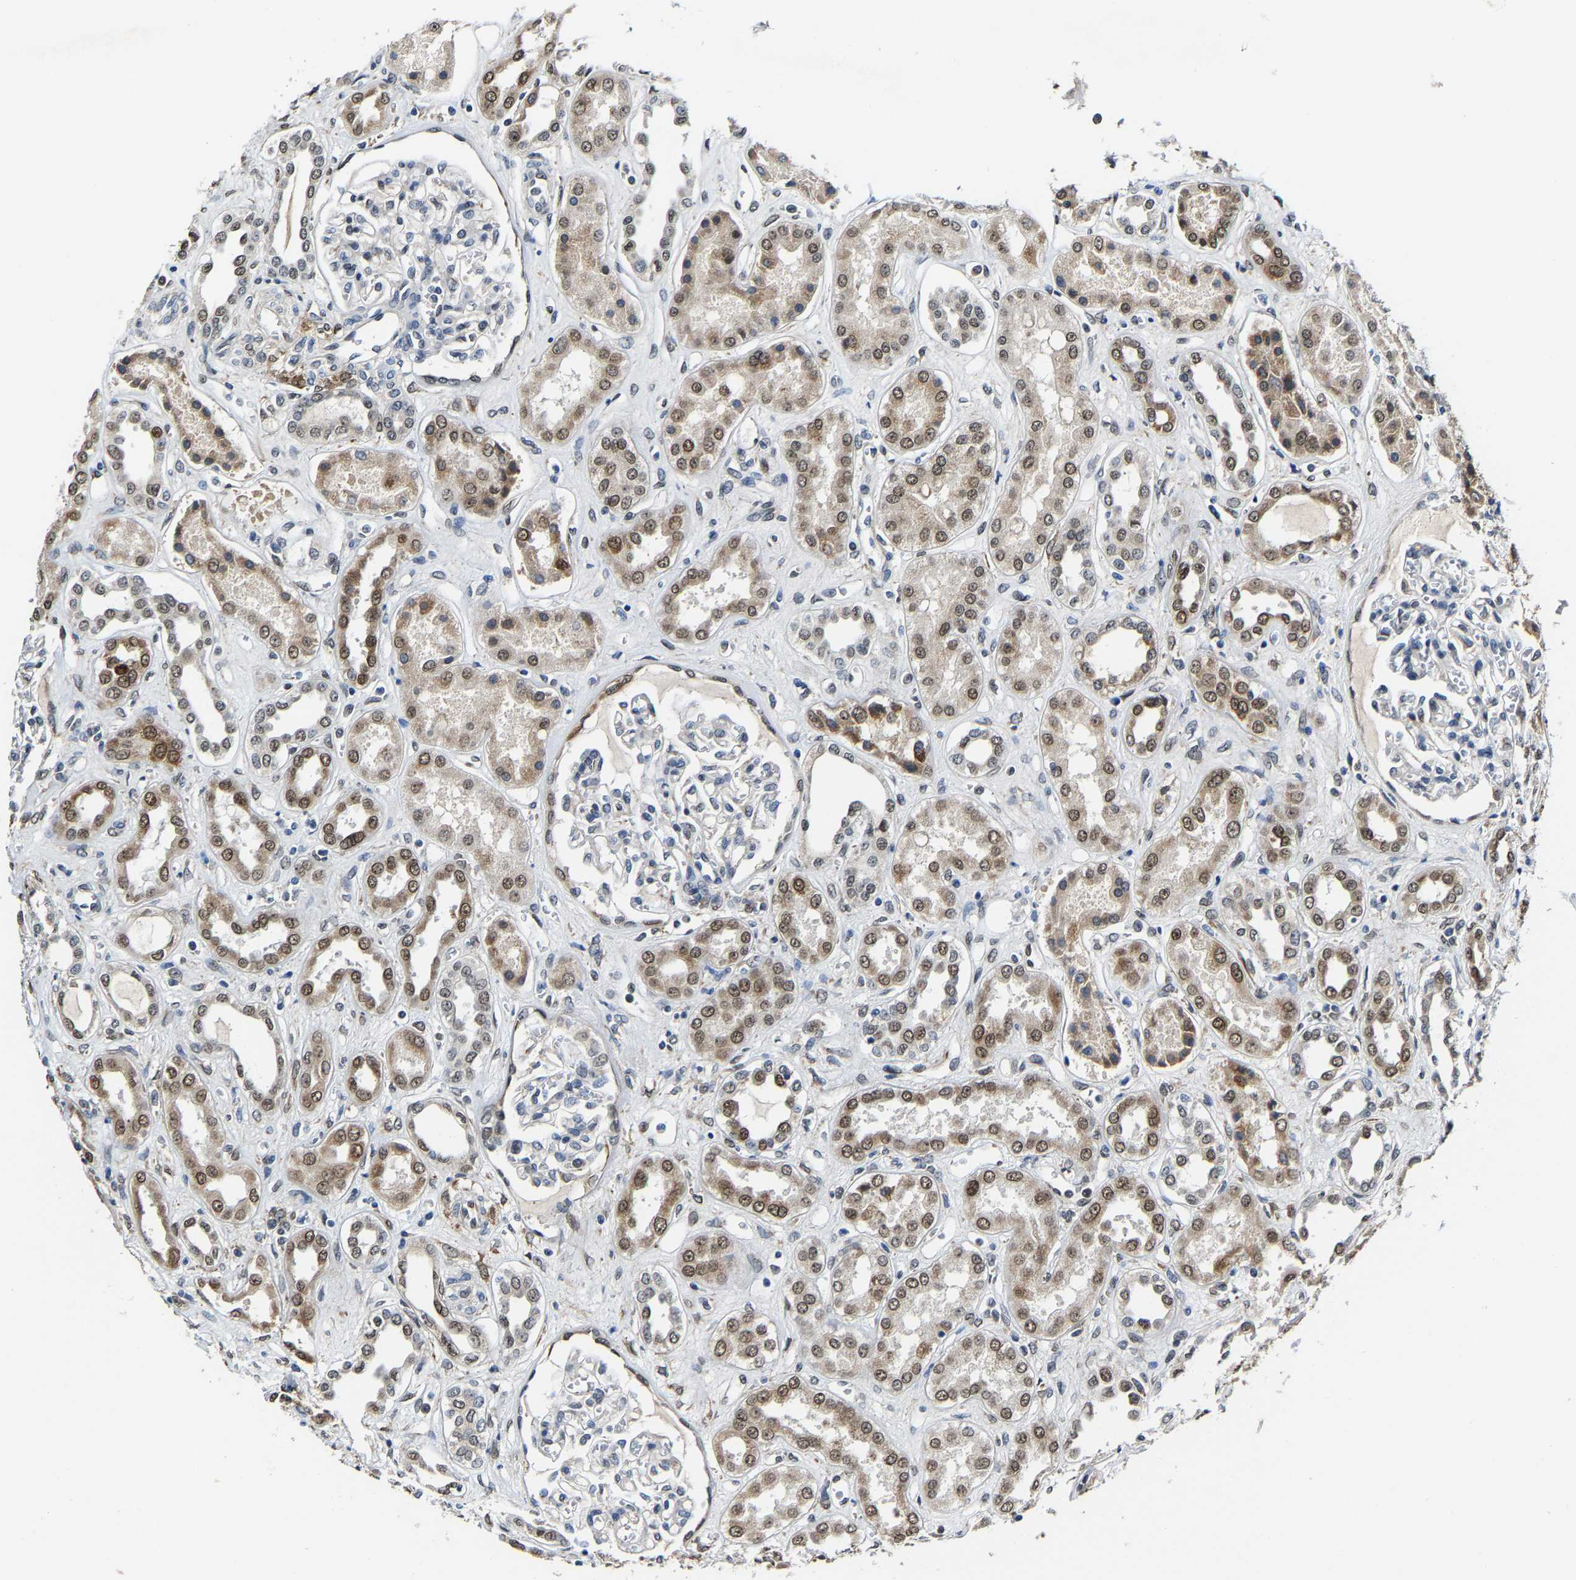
{"staining": {"intensity": "moderate", "quantity": "<25%", "location": "cytoplasmic/membranous"}, "tissue": "kidney", "cell_type": "Cells in glomeruli", "image_type": "normal", "snomed": [{"axis": "morphology", "description": "Normal tissue, NOS"}, {"axis": "topography", "description": "Kidney"}], "caption": "Immunohistochemistry photomicrograph of normal kidney: human kidney stained using immunohistochemistry (IHC) reveals low levels of moderate protein expression localized specifically in the cytoplasmic/membranous of cells in glomeruli, appearing as a cytoplasmic/membranous brown color.", "gene": "METTL1", "patient": {"sex": "male", "age": 59}}